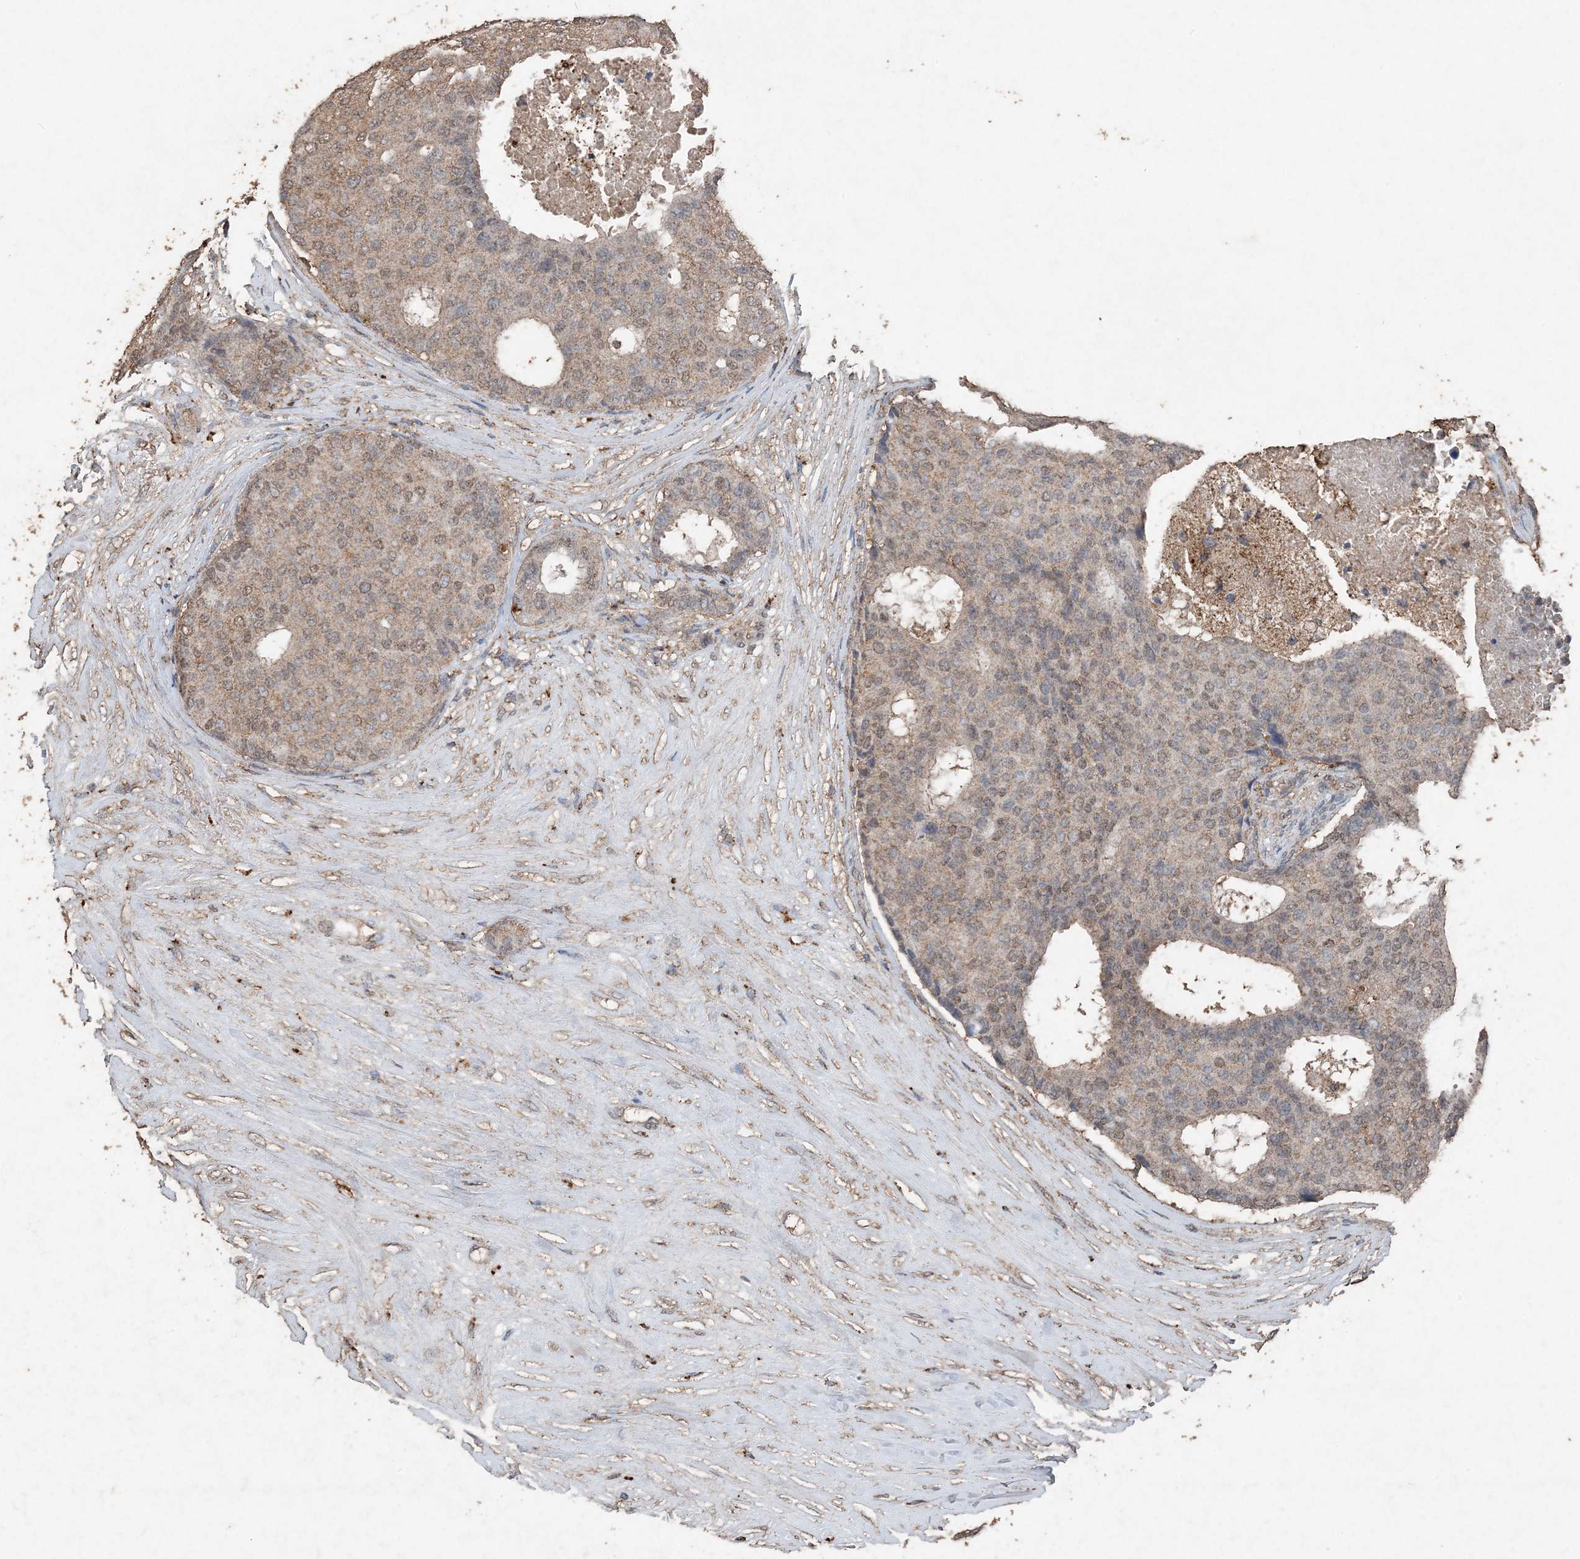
{"staining": {"intensity": "weak", "quantity": ">75%", "location": "cytoplasmic/membranous"}, "tissue": "breast cancer", "cell_type": "Tumor cells", "image_type": "cancer", "snomed": [{"axis": "morphology", "description": "Duct carcinoma"}, {"axis": "topography", "description": "Breast"}], "caption": "Immunohistochemistry (DAB) staining of human breast intraductal carcinoma reveals weak cytoplasmic/membranous protein expression in about >75% of tumor cells. The staining is performed using DAB (3,3'-diaminobenzidine) brown chromogen to label protein expression. The nuclei are counter-stained blue using hematoxylin.", "gene": "FCN3", "patient": {"sex": "female", "age": 75}}